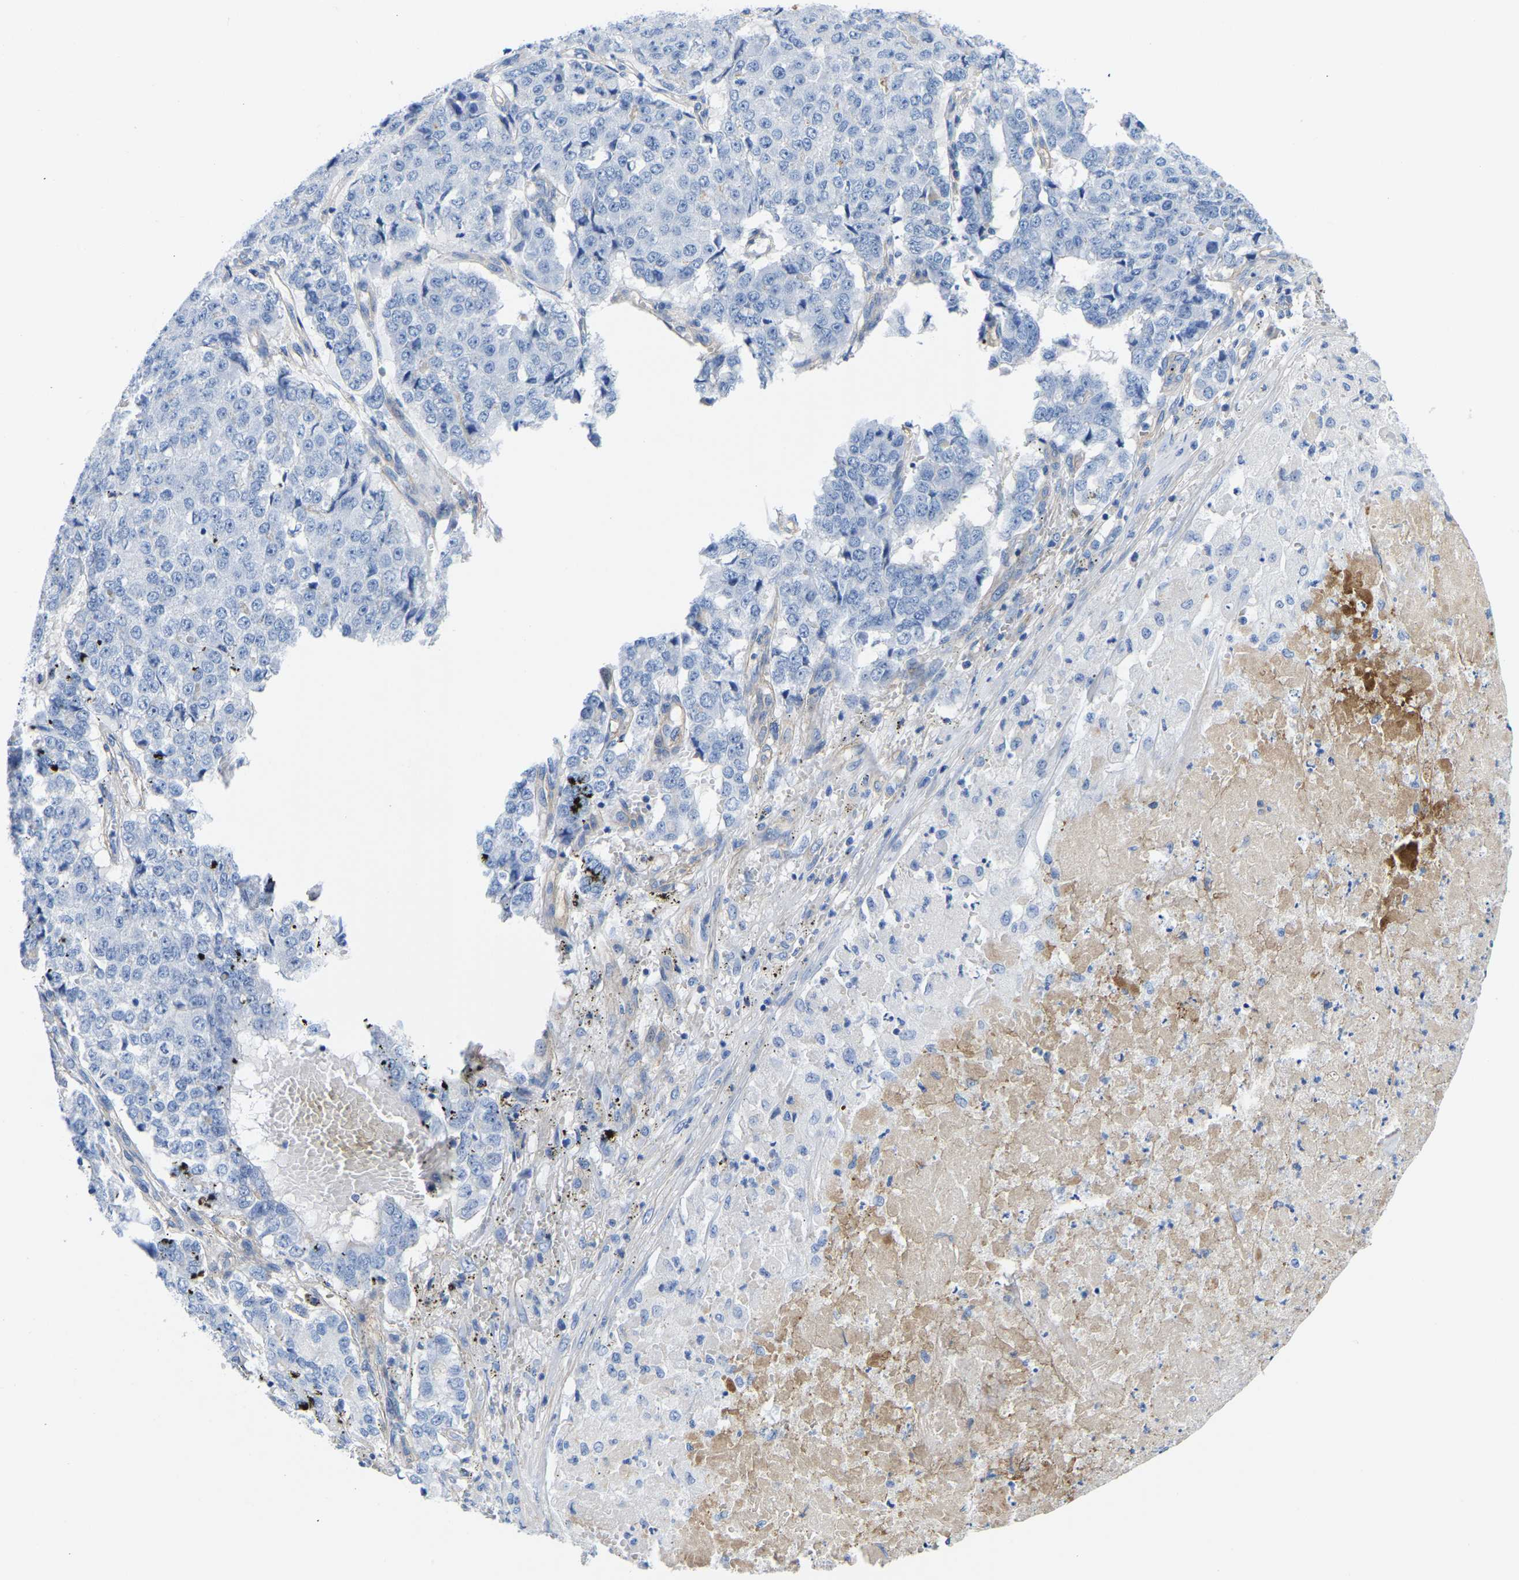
{"staining": {"intensity": "negative", "quantity": "none", "location": "none"}, "tissue": "pancreatic cancer", "cell_type": "Tumor cells", "image_type": "cancer", "snomed": [{"axis": "morphology", "description": "Adenocarcinoma, NOS"}, {"axis": "topography", "description": "Pancreas"}], "caption": "An immunohistochemistry micrograph of adenocarcinoma (pancreatic) is shown. There is no staining in tumor cells of adenocarcinoma (pancreatic).", "gene": "UPK3A", "patient": {"sex": "male", "age": 50}}